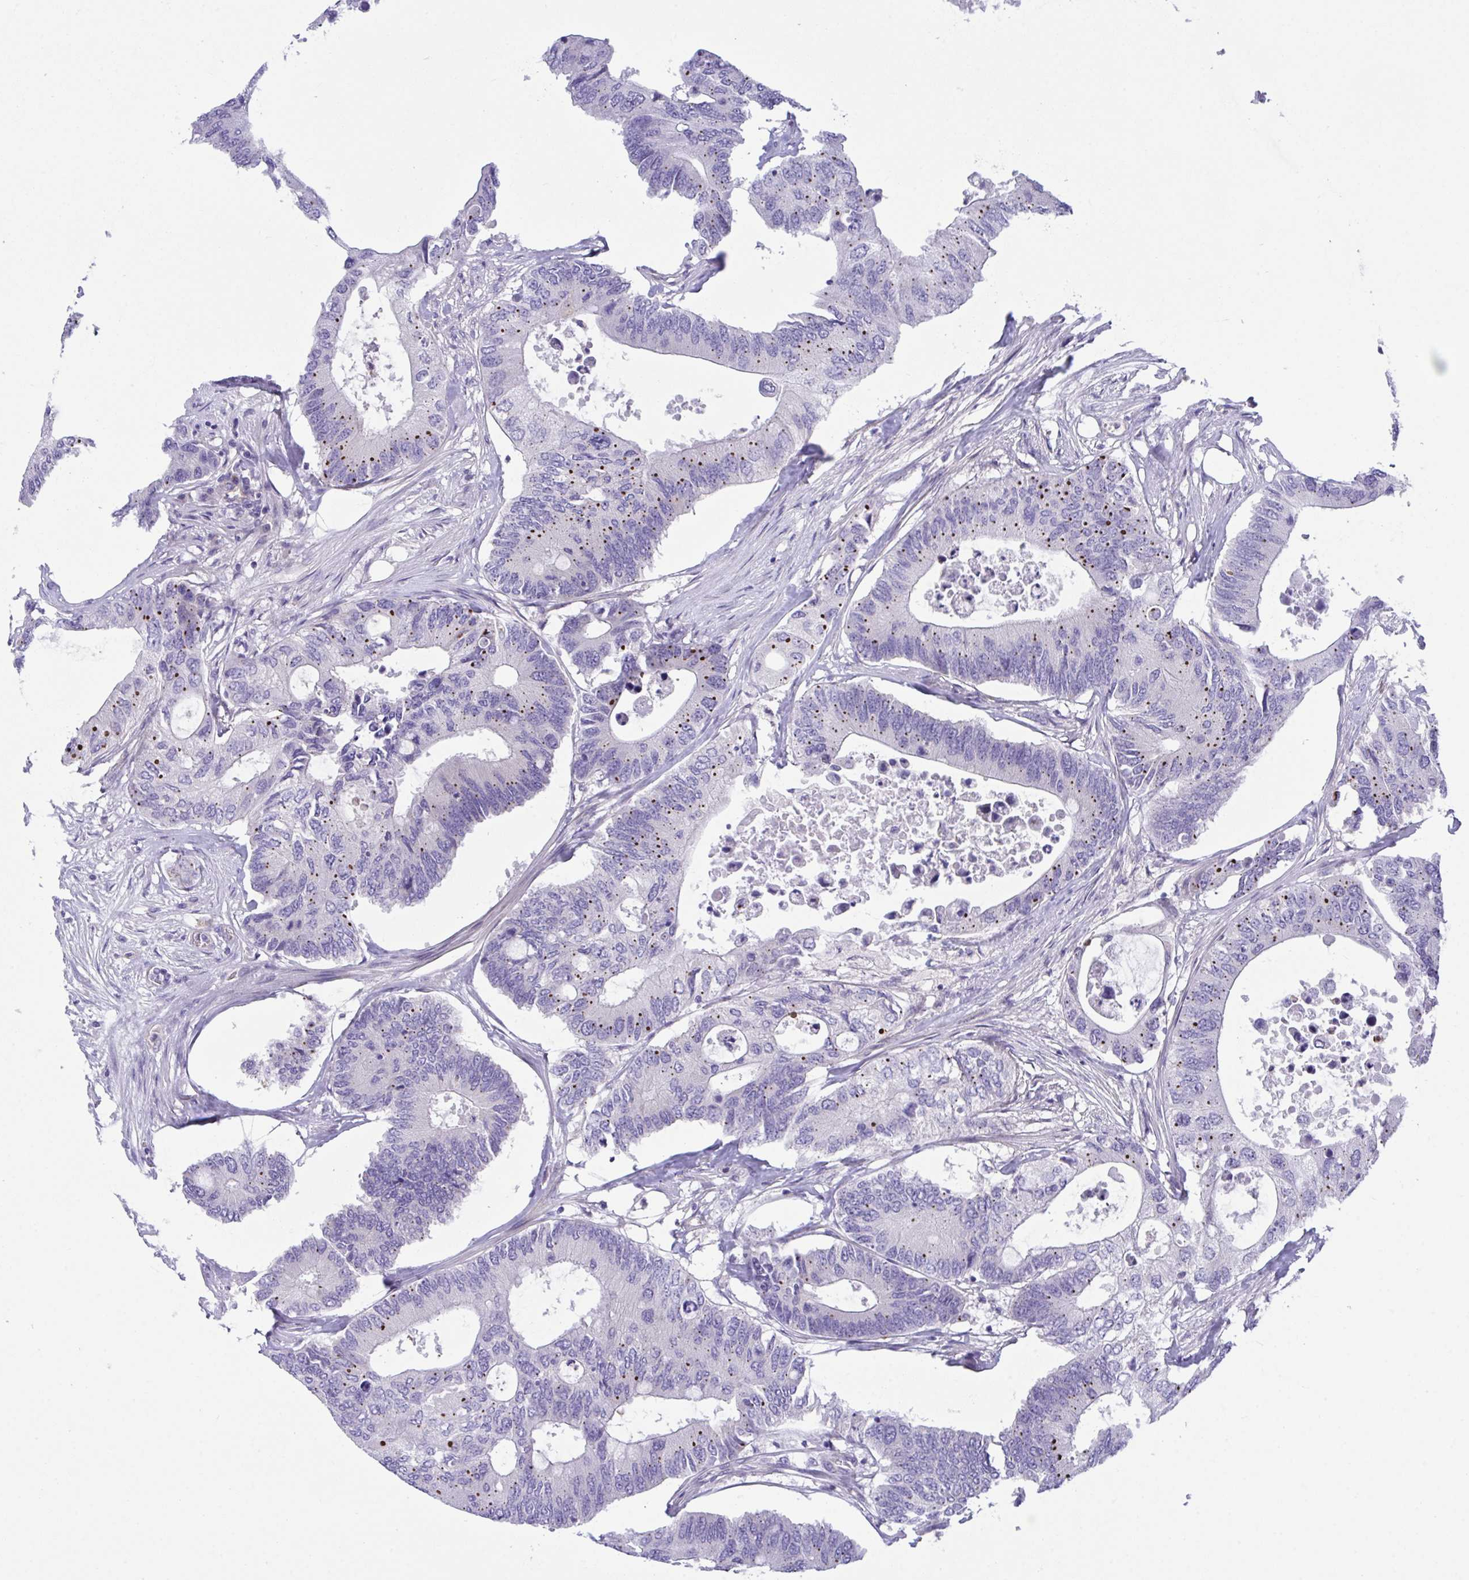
{"staining": {"intensity": "negative", "quantity": "none", "location": "none"}, "tissue": "colorectal cancer", "cell_type": "Tumor cells", "image_type": "cancer", "snomed": [{"axis": "morphology", "description": "Adenocarcinoma, NOS"}, {"axis": "topography", "description": "Colon"}], "caption": "Immunohistochemistry (IHC) of human colorectal cancer displays no expression in tumor cells.", "gene": "RHOXF1", "patient": {"sex": "male", "age": 71}}